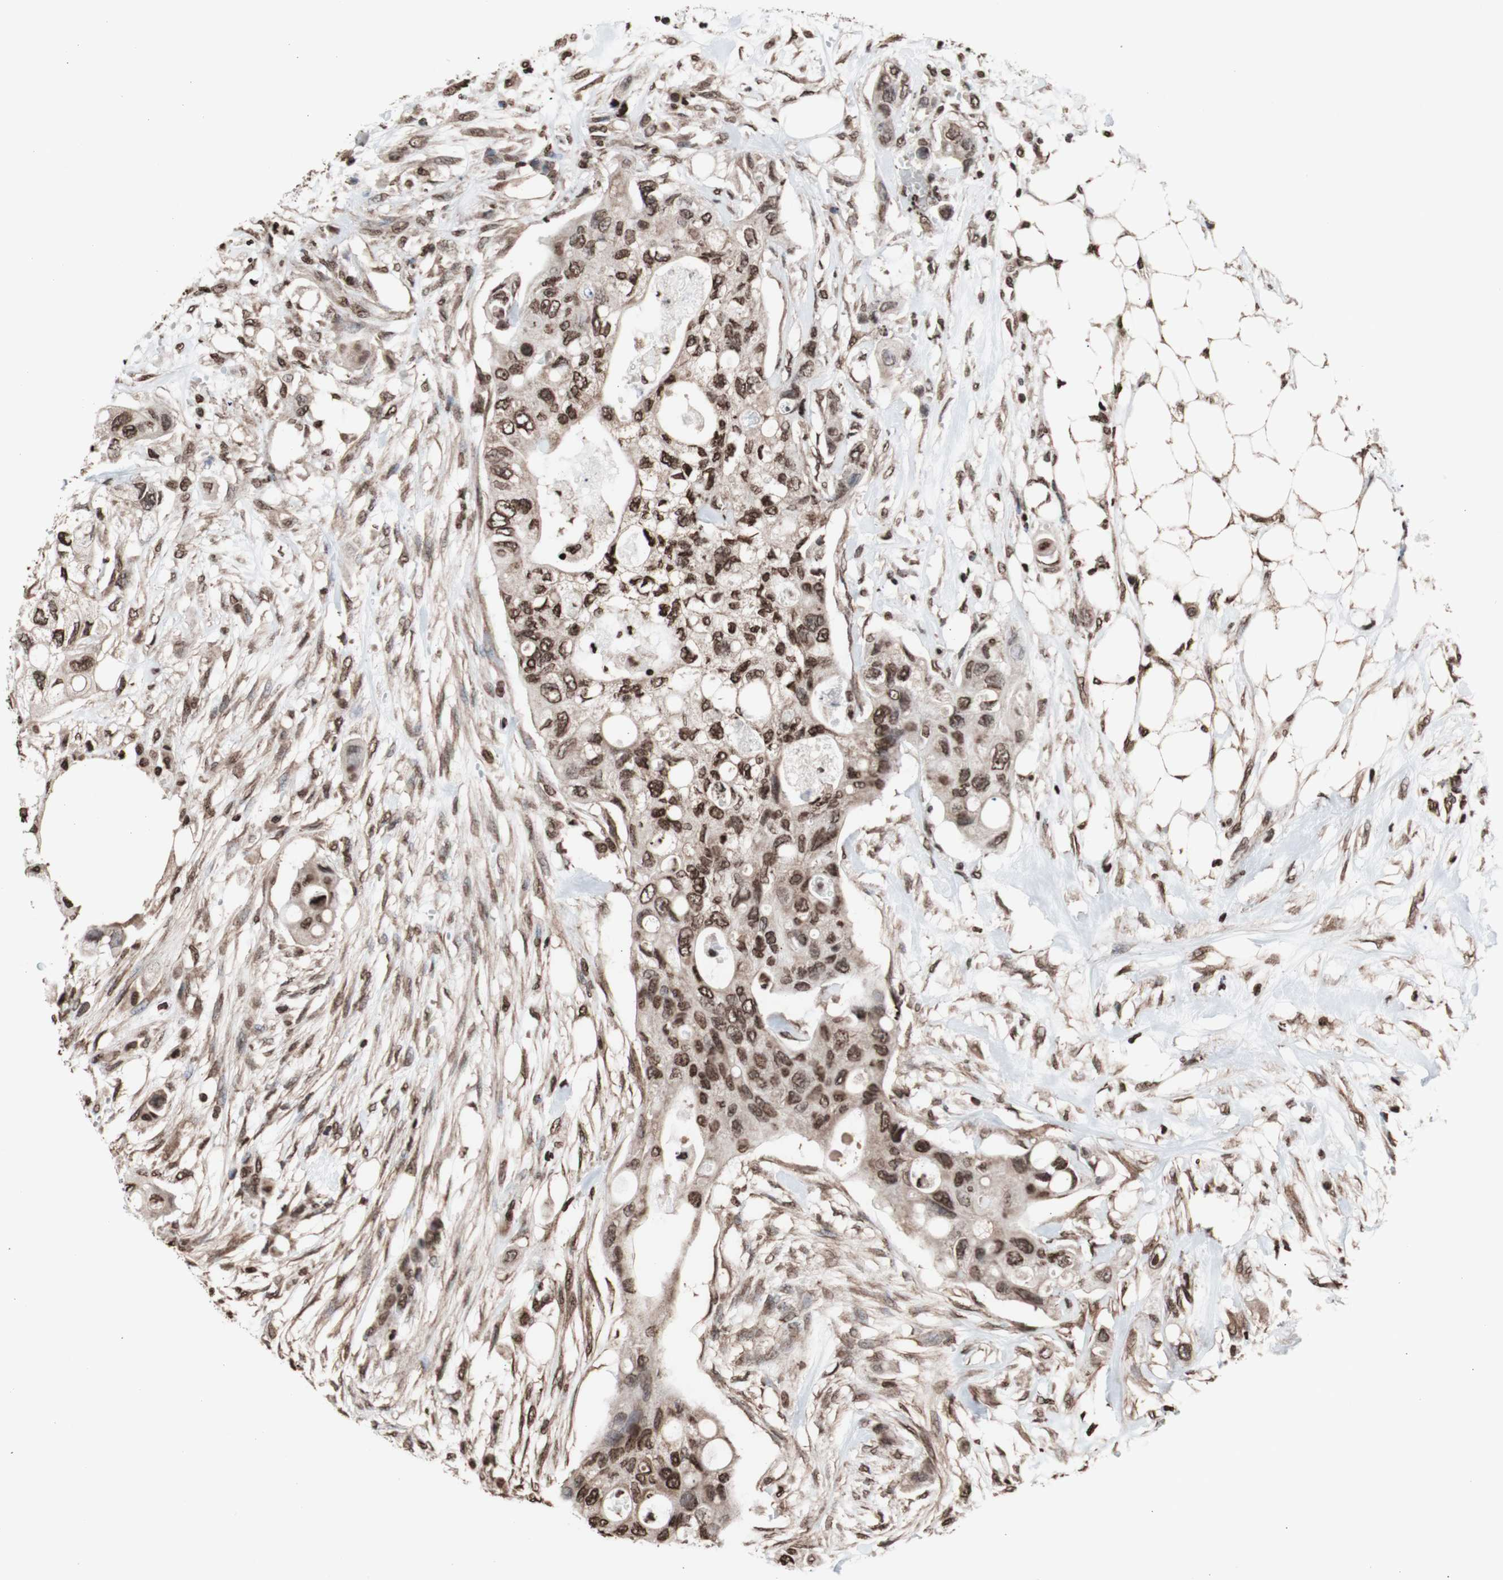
{"staining": {"intensity": "moderate", "quantity": ">75%", "location": "nuclear"}, "tissue": "colorectal cancer", "cell_type": "Tumor cells", "image_type": "cancer", "snomed": [{"axis": "morphology", "description": "Adenocarcinoma, NOS"}, {"axis": "topography", "description": "Colon"}], "caption": "Moderate nuclear expression is seen in about >75% of tumor cells in colorectal cancer (adenocarcinoma).", "gene": "SNAI2", "patient": {"sex": "female", "age": 57}}